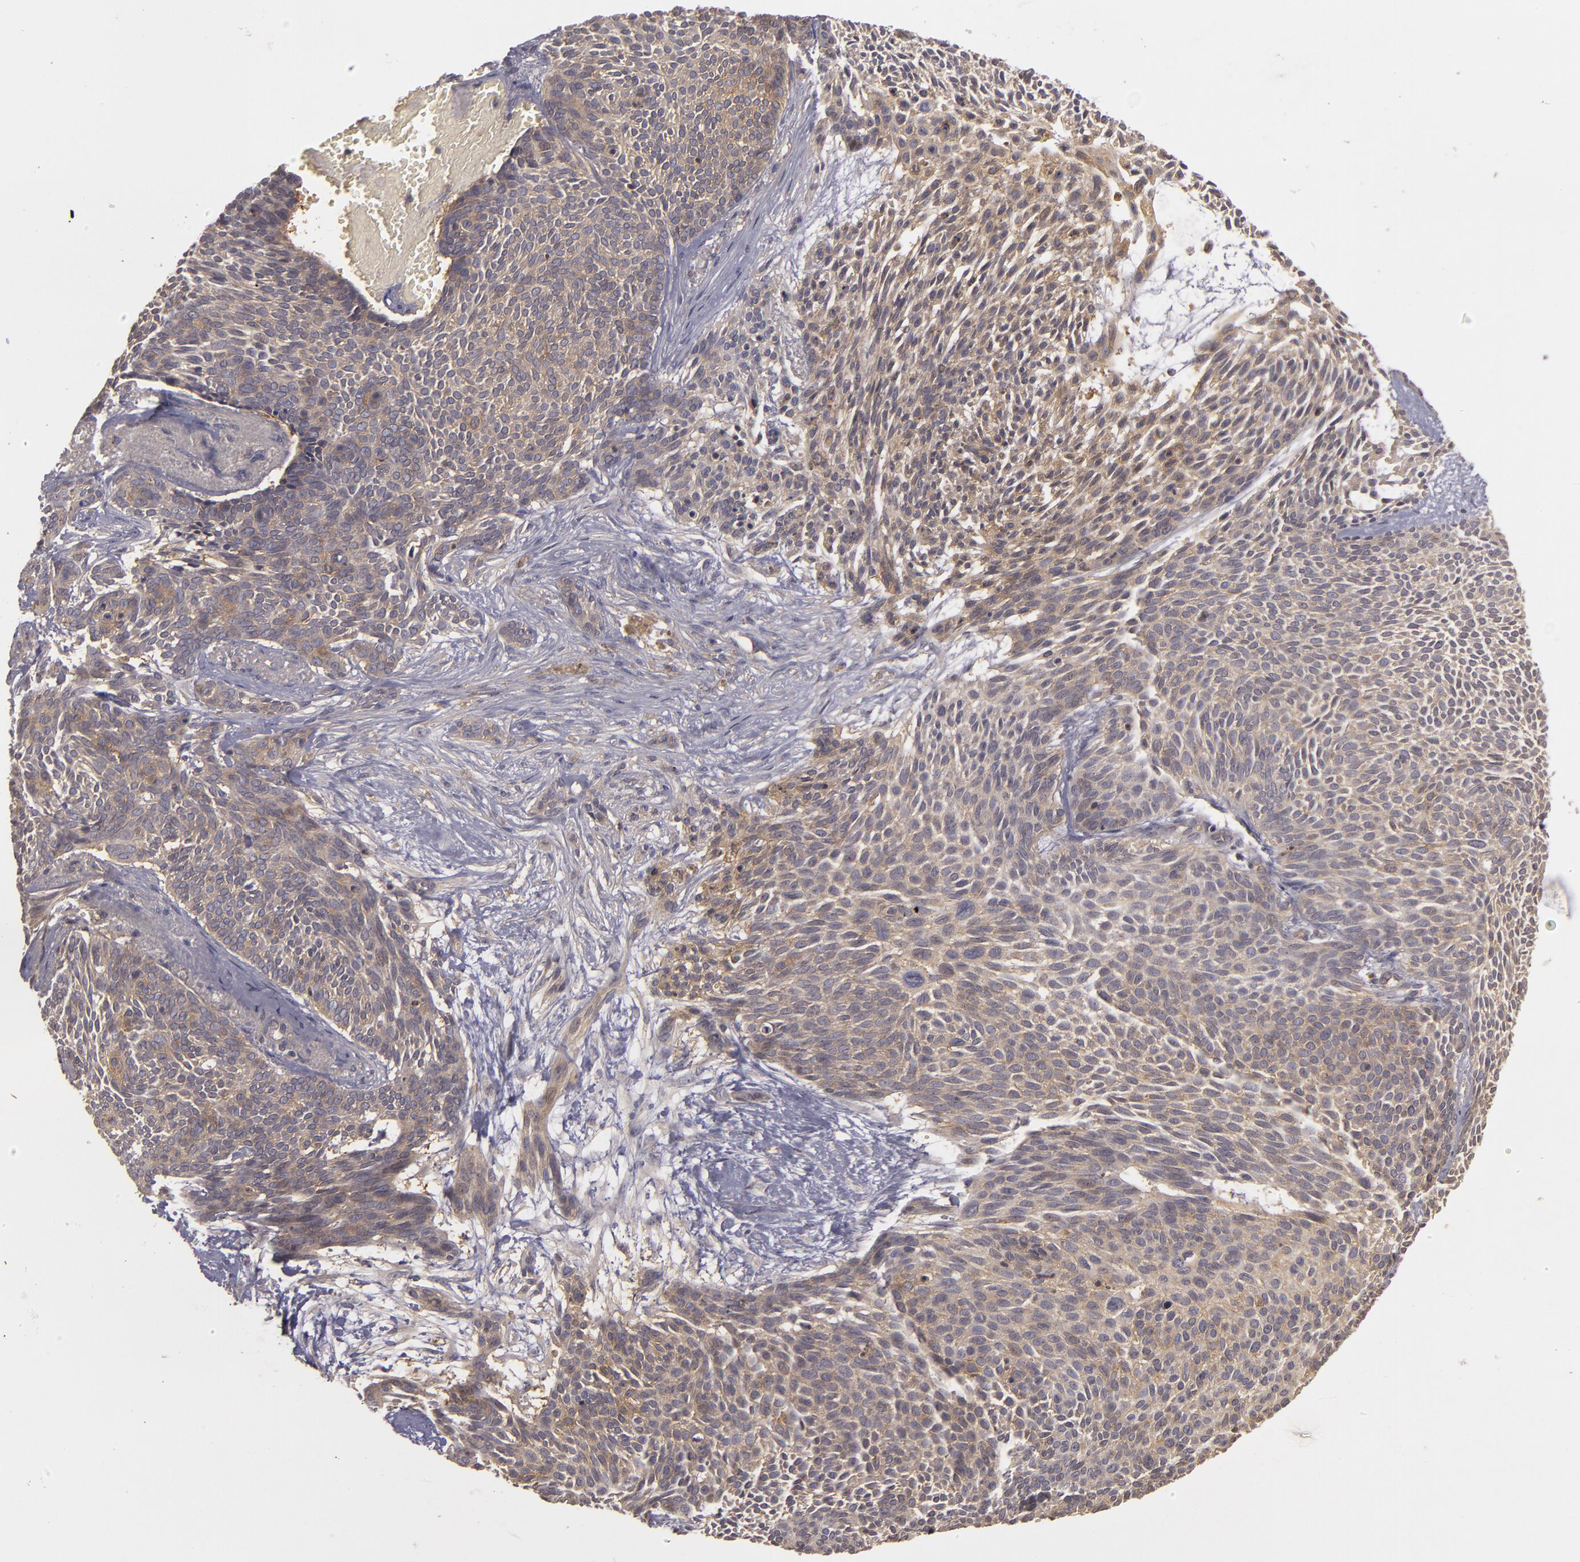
{"staining": {"intensity": "weak", "quantity": ">75%", "location": "cytoplasmic/membranous"}, "tissue": "skin cancer", "cell_type": "Tumor cells", "image_type": "cancer", "snomed": [{"axis": "morphology", "description": "Basal cell carcinoma"}, {"axis": "topography", "description": "Skin"}], "caption": "This image reveals IHC staining of skin cancer, with low weak cytoplasmic/membranous expression in about >75% of tumor cells.", "gene": "HRAS", "patient": {"sex": "male", "age": 84}}